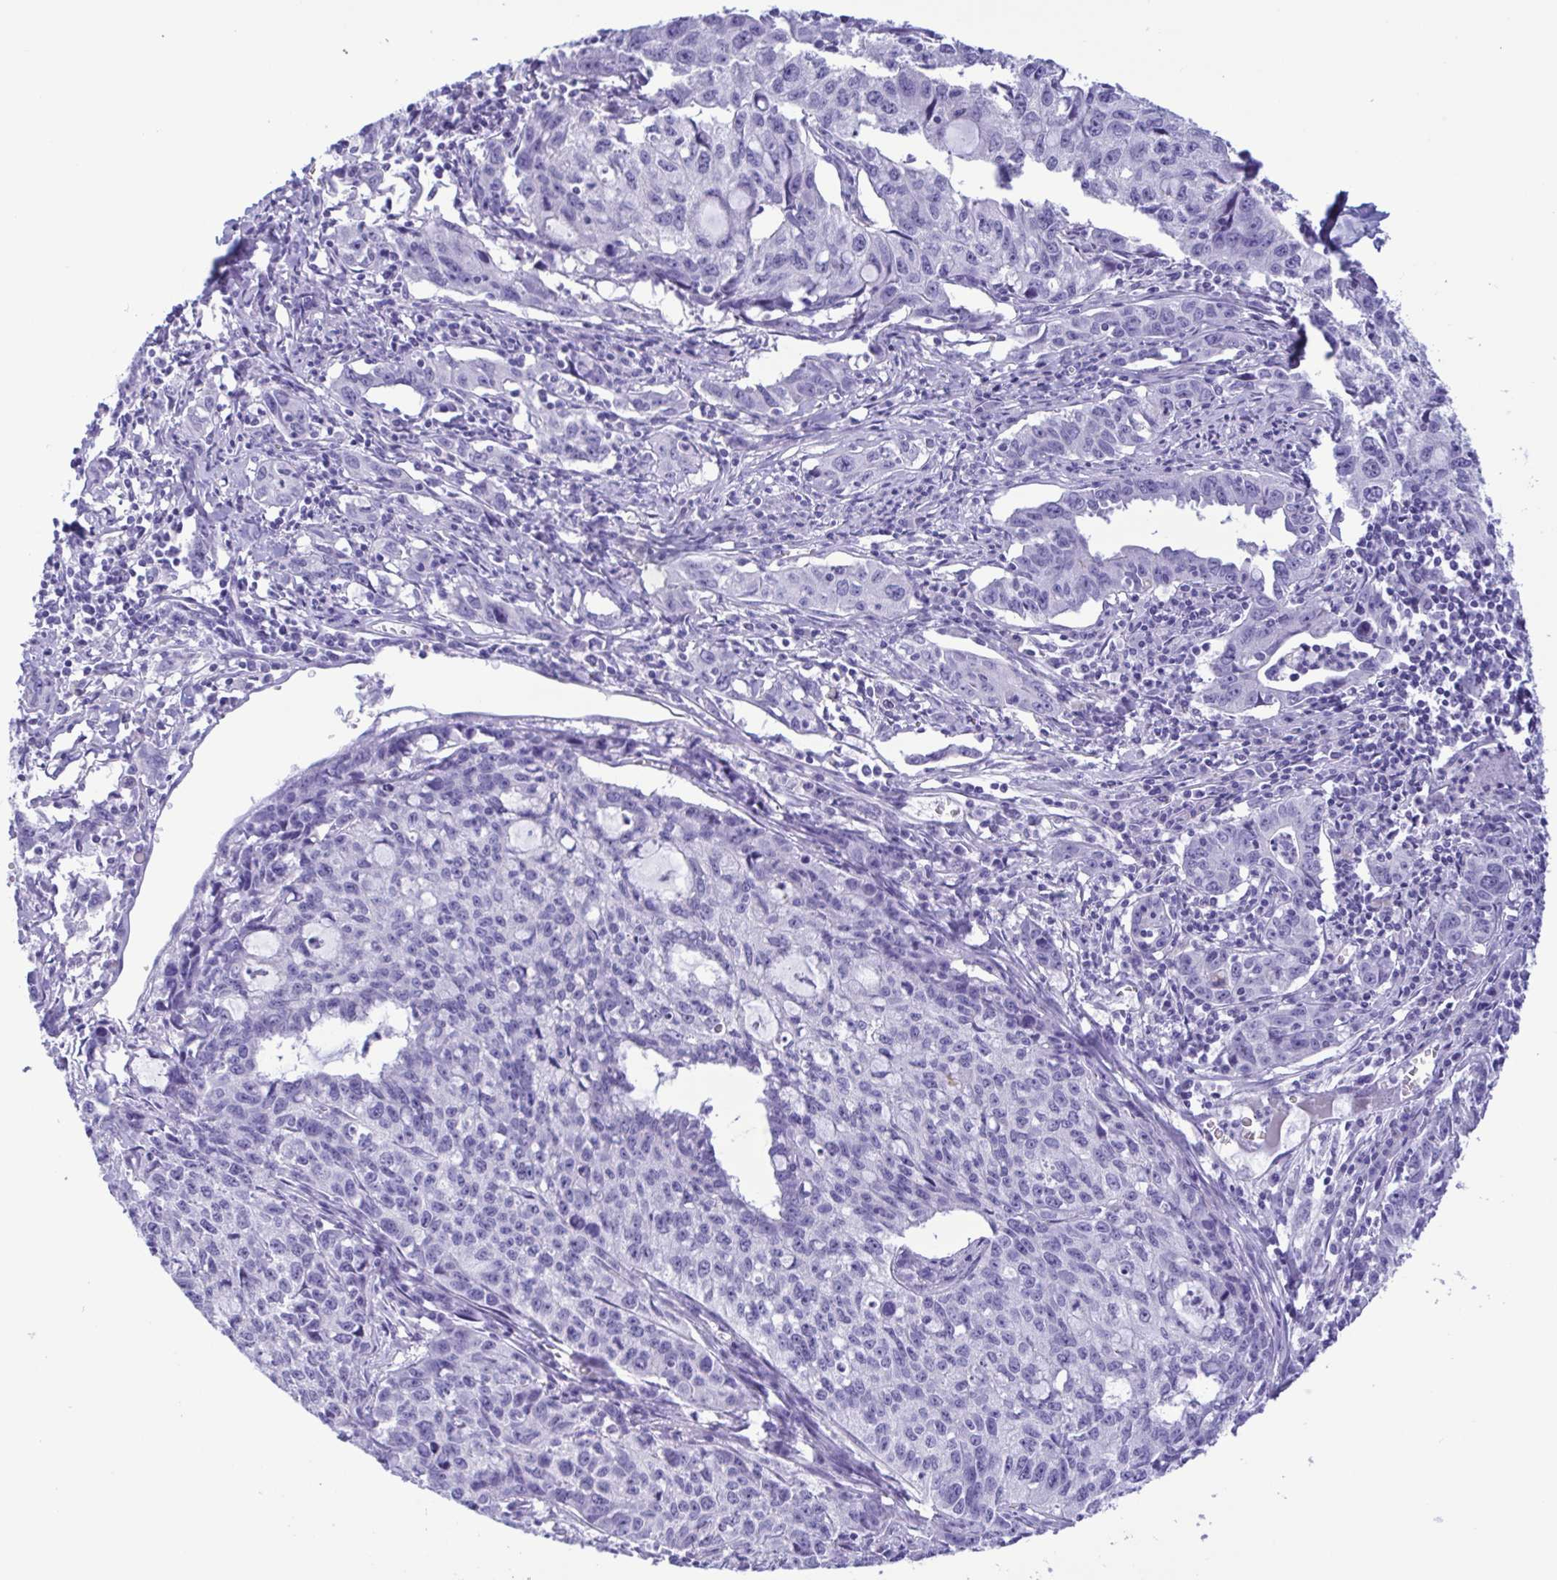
{"staining": {"intensity": "negative", "quantity": "none", "location": "none"}, "tissue": "cervical cancer", "cell_type": "Tumor cells", "image_type": "cancer", "snomed": [{"axis": "morphology", "description": "Squamous cell carcinoma, NOS"}, {"axis": "topography", "description": "Cervix"}], "caption": "Immunohistochemistry (IHC) photomicrograph of human cervical squamous cell carcinoma stained for a protein (brown), which exhibits no positivity in tumor cells.", "gene": "TSPY2", "patient": {"sex": "female", "age": 28}}